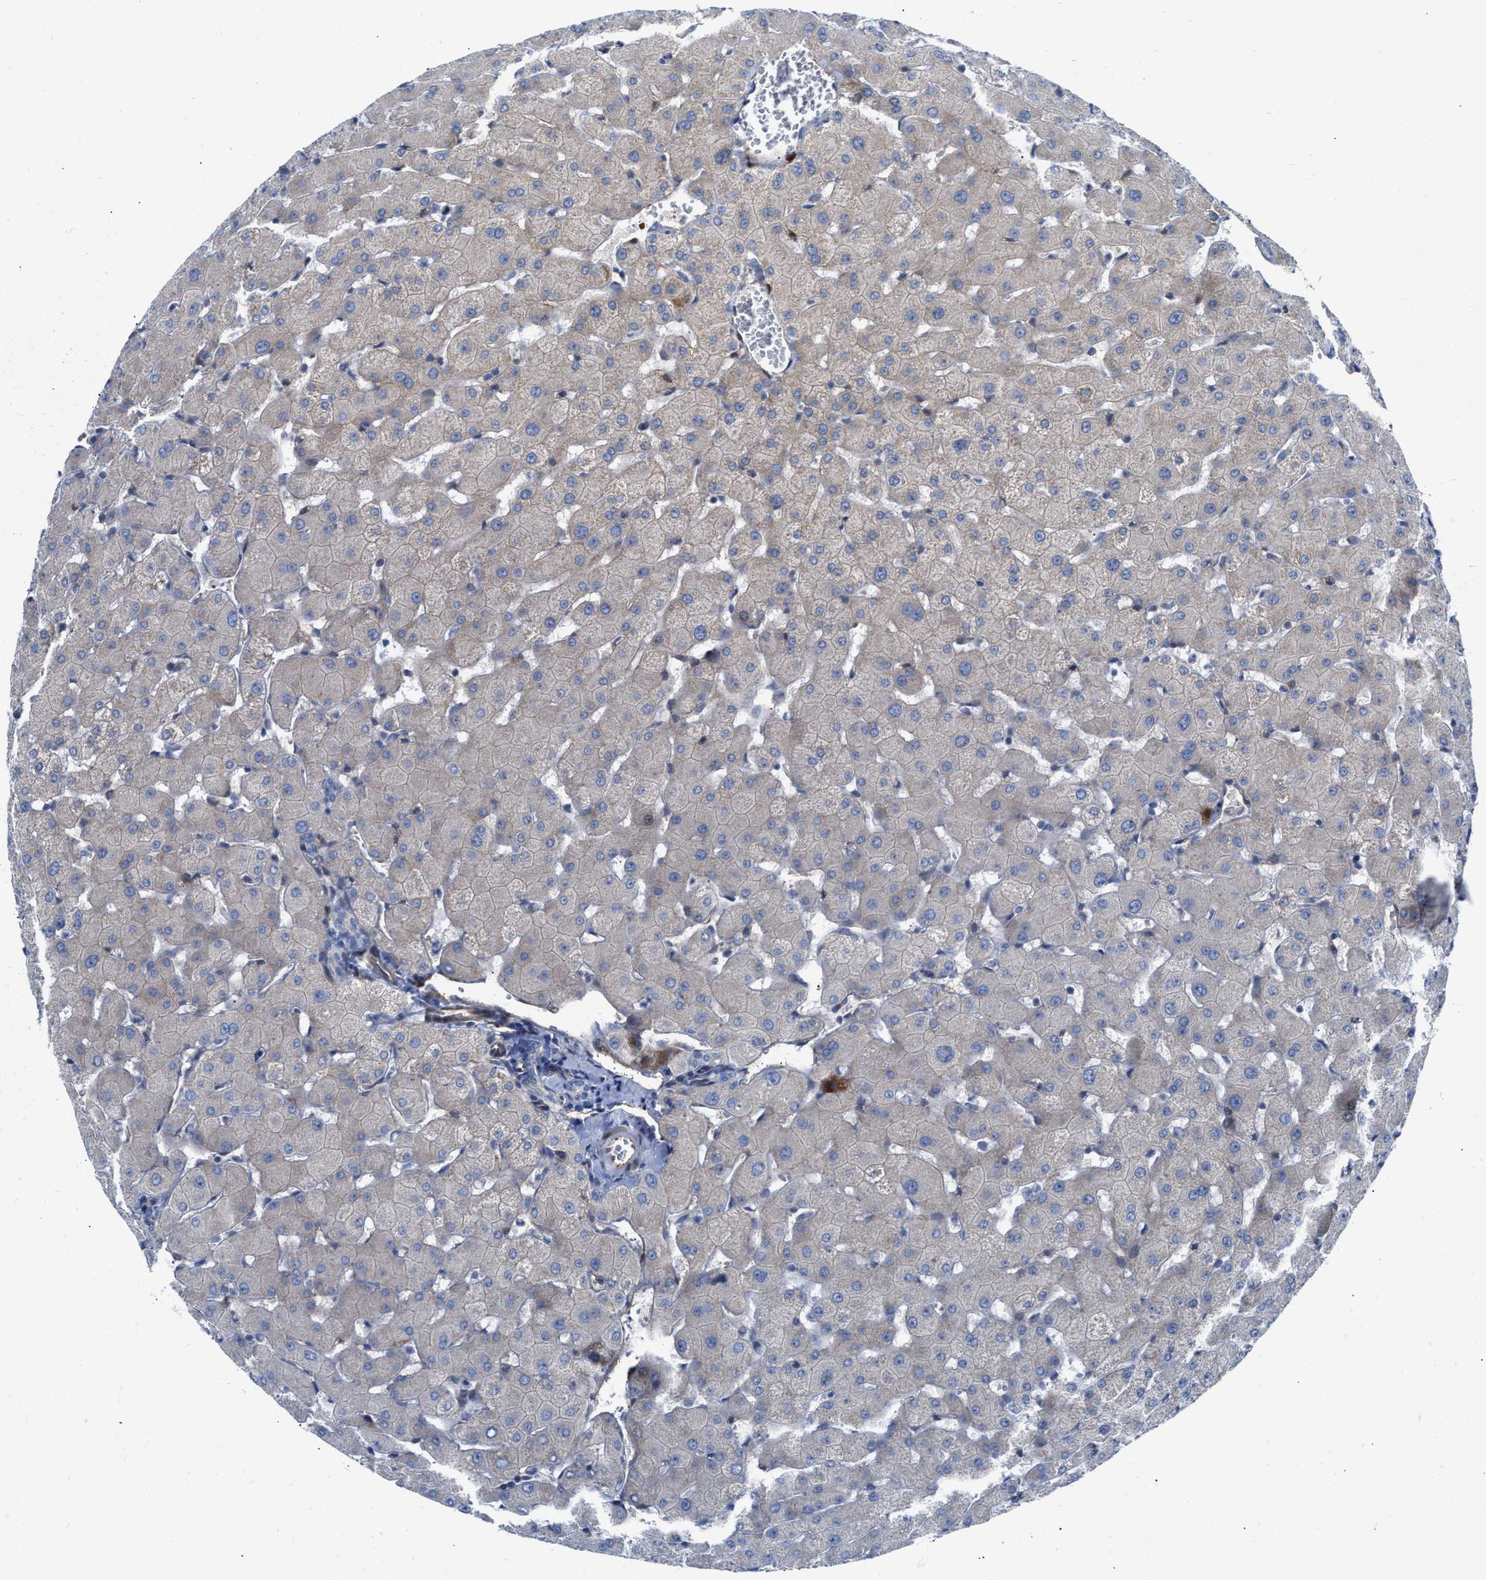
{"staining": {"intensity": "negative", "quantity": "none", "location": "none"}, "tissue": "liver", "cell_type": "Cholangiocytes", "image_type": "normal", "snomed": [{"axis": "morphology", "description": "Normal tissue, NOS"}, {"axis": "topography", "description": "Liver"}], "caption": "A micrograph of human liver is negative for staining in cholangiocytes. (Stains: DAB immunohistochemistry (IHC) with hematoxylin counter stain, Microscopy: brightfield microscopy at high magnification).", "gene": "FHL1", "patient": {"sex": "female", "age": 63}}